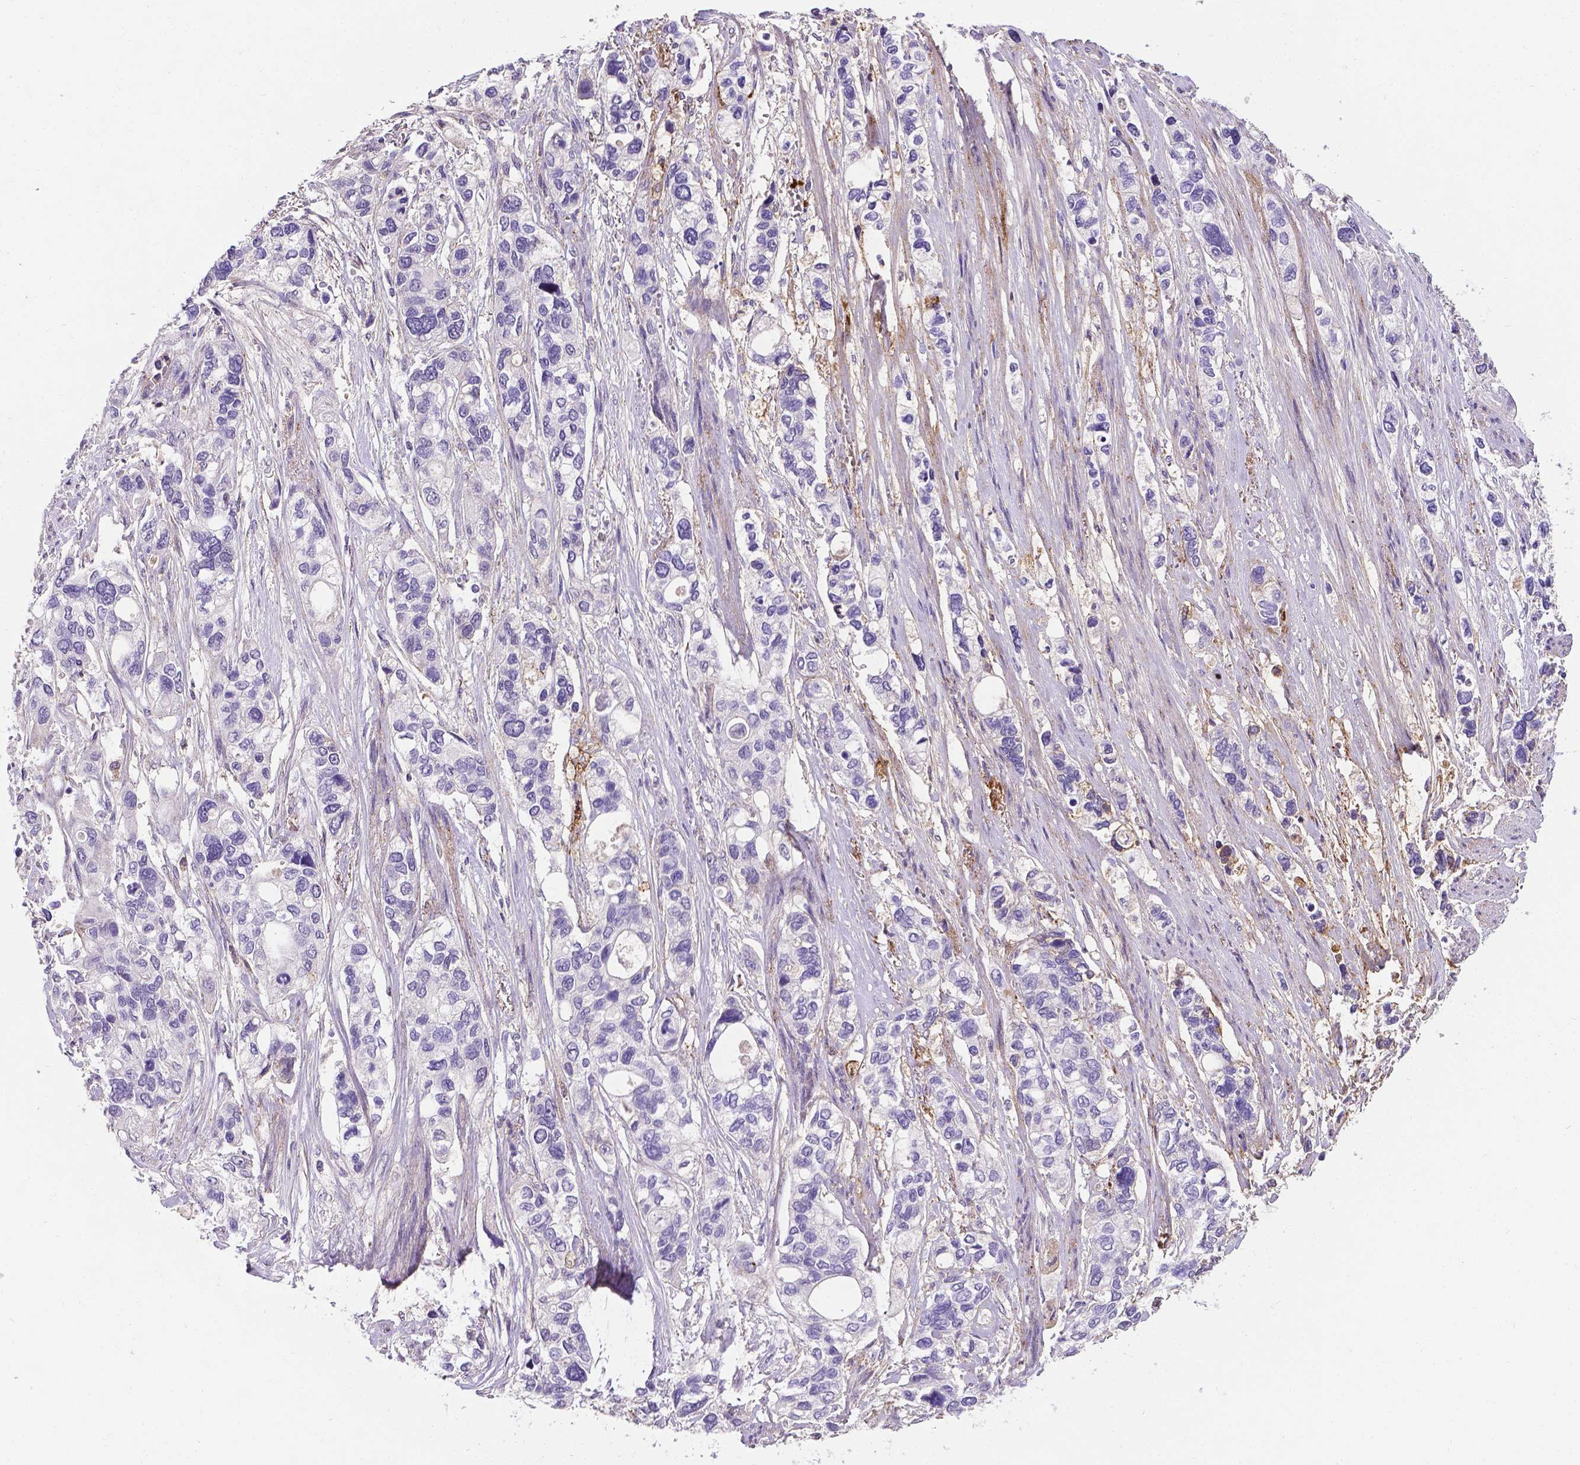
{"staining": {"intensity": "negative", "quantity": "none", "location": "none"}, "tissue": "stomach cancer", "cell_type": "Tumor cells", "image_type": "cancer", "snomed": [{"axis": "morphology", "description": "Adenocarcinoma, NOS"}, {"axis": "topography", "description": "Stomach, upper"}], "caption": "Human stomach cancer (adenocarcinoma) stained for a protein using immunohistochemistry (IHC) exhibits no staining in tumor cells.", "gene": "APOE", "patient": {"sex": "female", "age": 81}}